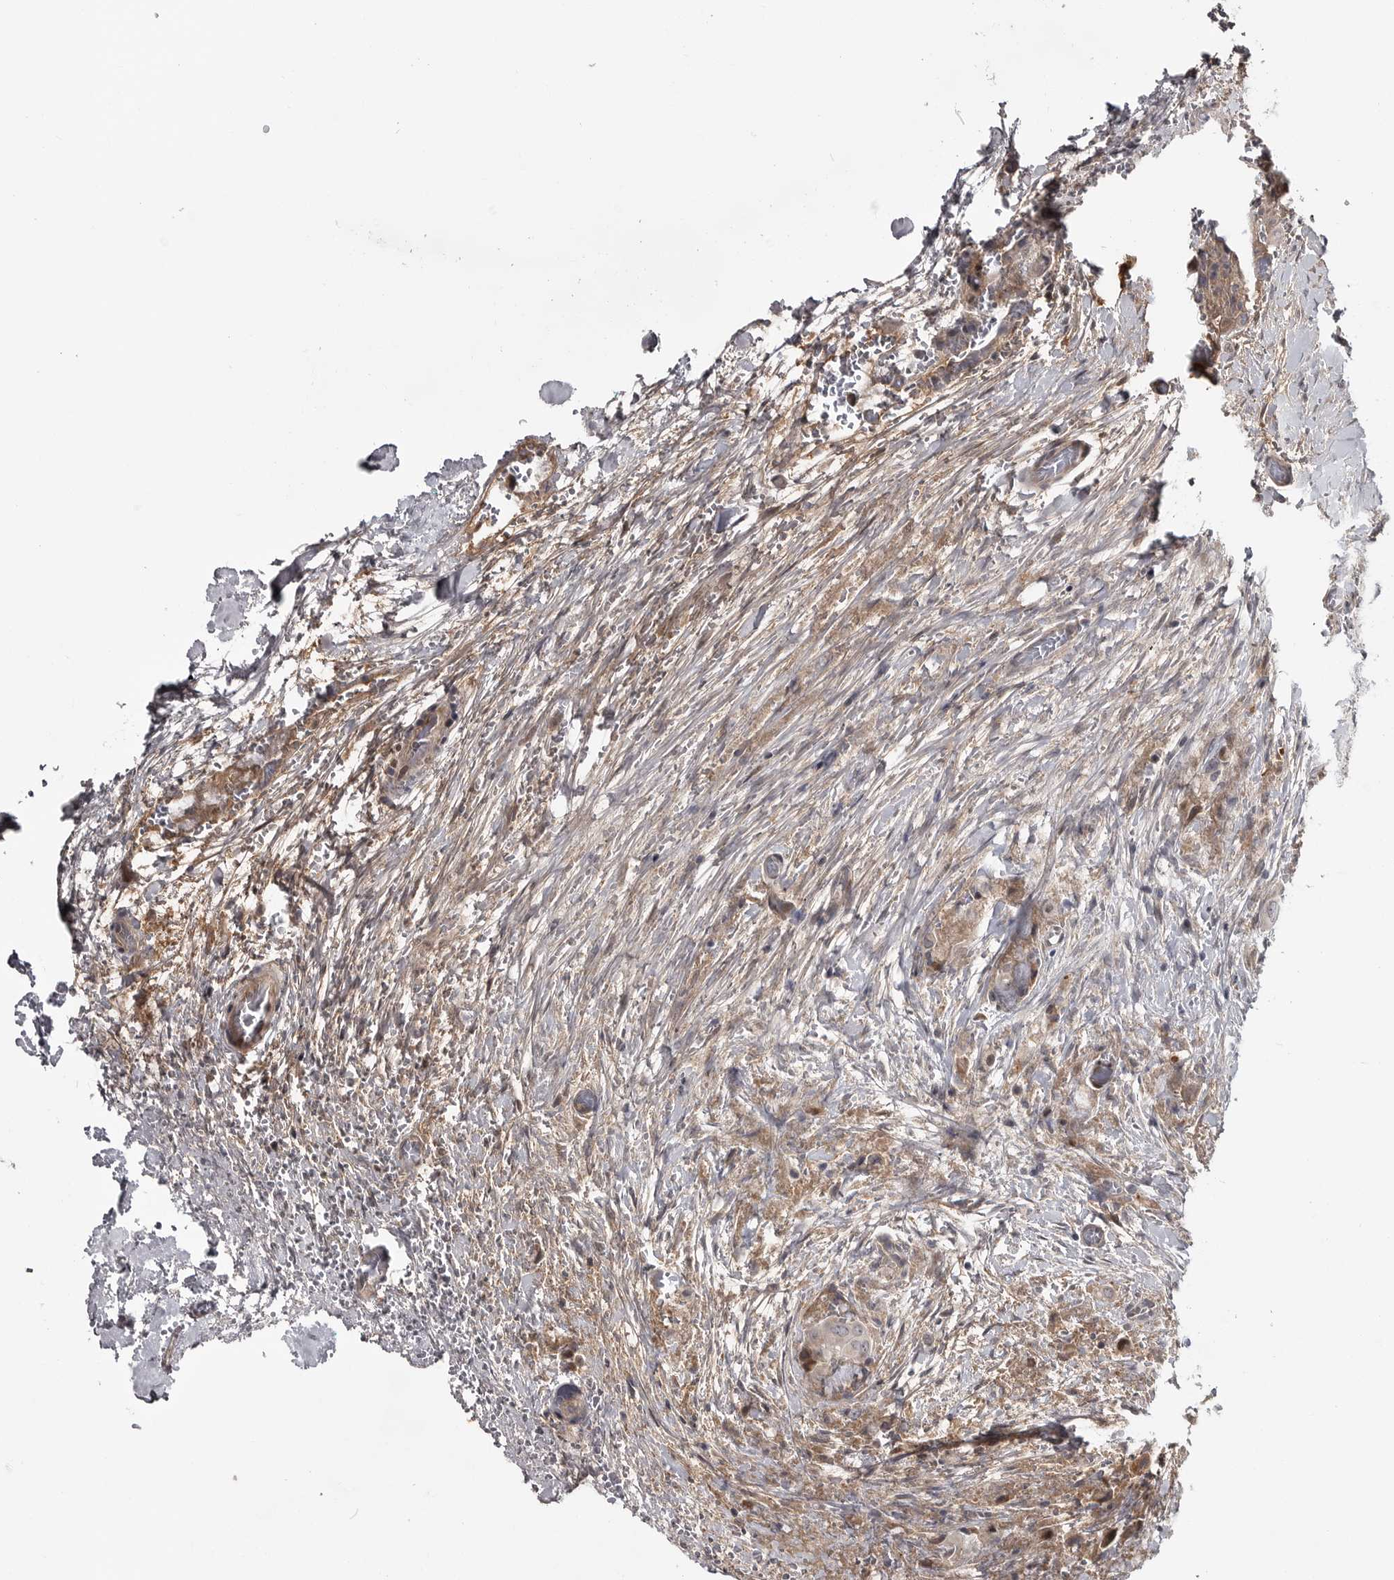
{"staining": {"intensity": "negative", "quantity": "none", "location": "none"}, "tissue": "thyroid cancer", "cell_type": "Tumor cells", "image_type": "cancer", "snomed": [{"axis": "morphology", "description": "Papillary adenocarcinoma, NOS"}, {"axis": "topography", "description": "Thyroid gland"}], "caption": "Micrograph shows no significant protein expression in tumor cells of thyroid cancer. (Stains: DAB (3,3'-diaminobenzidine) IHC with hematoxylin counter stain, Microscopy: brightfield microscopy at high magnification).", "gene": "ZNF277", "patient": {"sex": "female", "age": 59}}